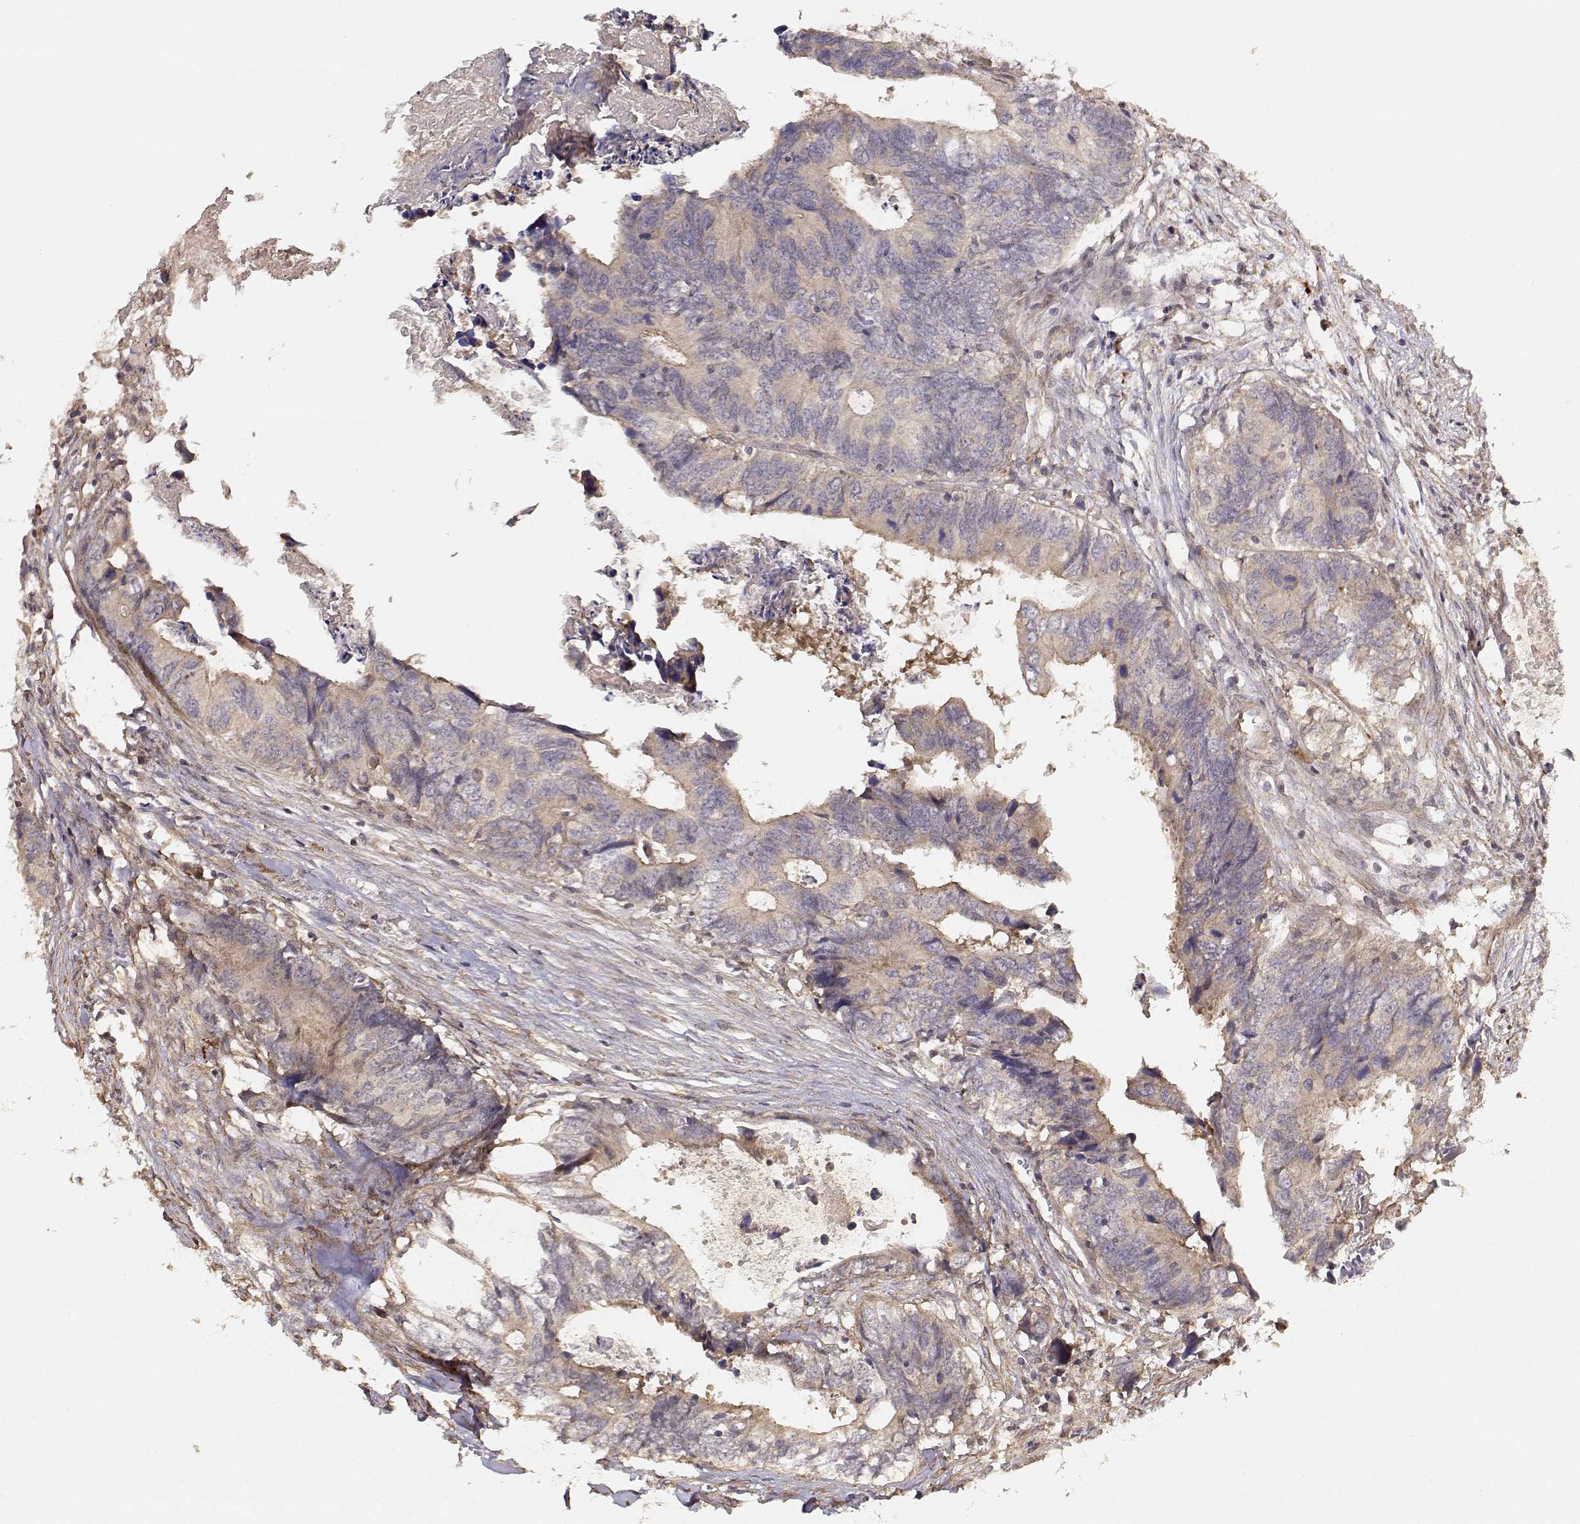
{"staining": {"intensity": "weak", "quantity": ">75%", "location": "cytoplasmic/membranous"}, "tissue": "colorectal cancer", "cell_type": "Tumor cells", "image_type": "cancer", "snomed": [{"axis": "morphology", "description": "Adenocarcinoma, NOS"}, {"axis": "topography", "description": "Colon"}], "caption": "Colorectal cancer (adenocarcinoma) was stained to show a protein in brown. There is low levels of weak cytoplasmic/membranous expression in about >75% of tumor cells.", "gene": "PICK1", "patient": {"sex": "female", "age": 82}}